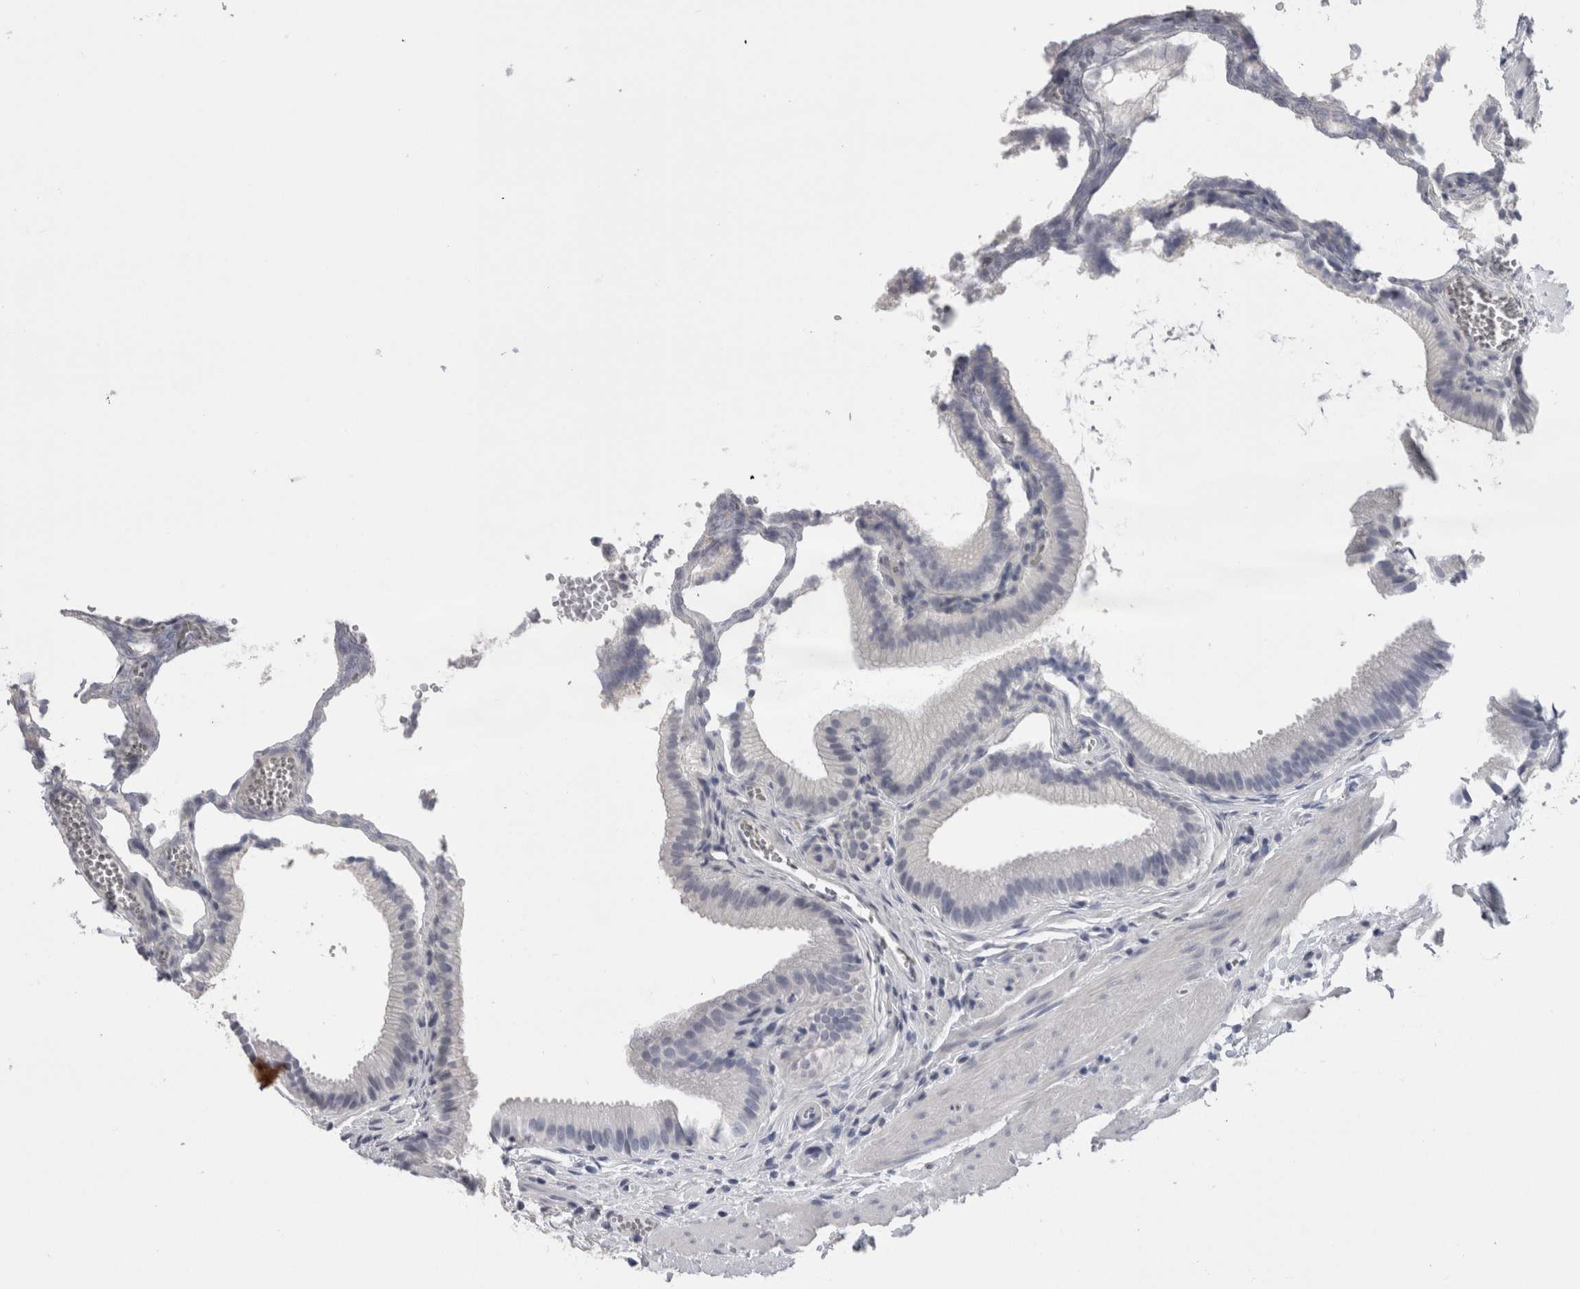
{"staining": {"intensity": "negative", "quantity": "none", "location": "none"}, "tissue": "gallbladder", "cell_type": "Glandular cells", "image_type": "normal", "snomed": [{"axis": "morphology", "description": "Normal tissue, NOS"}, {"axis": "topography", "description": "Gallbladder"}], "caption": "IHC image of benign gallbladder stained for a protein (brown), which displays no expression in glandular cells.", "gene": "CA8", "patient": {"sex": "male", "age": 38}}